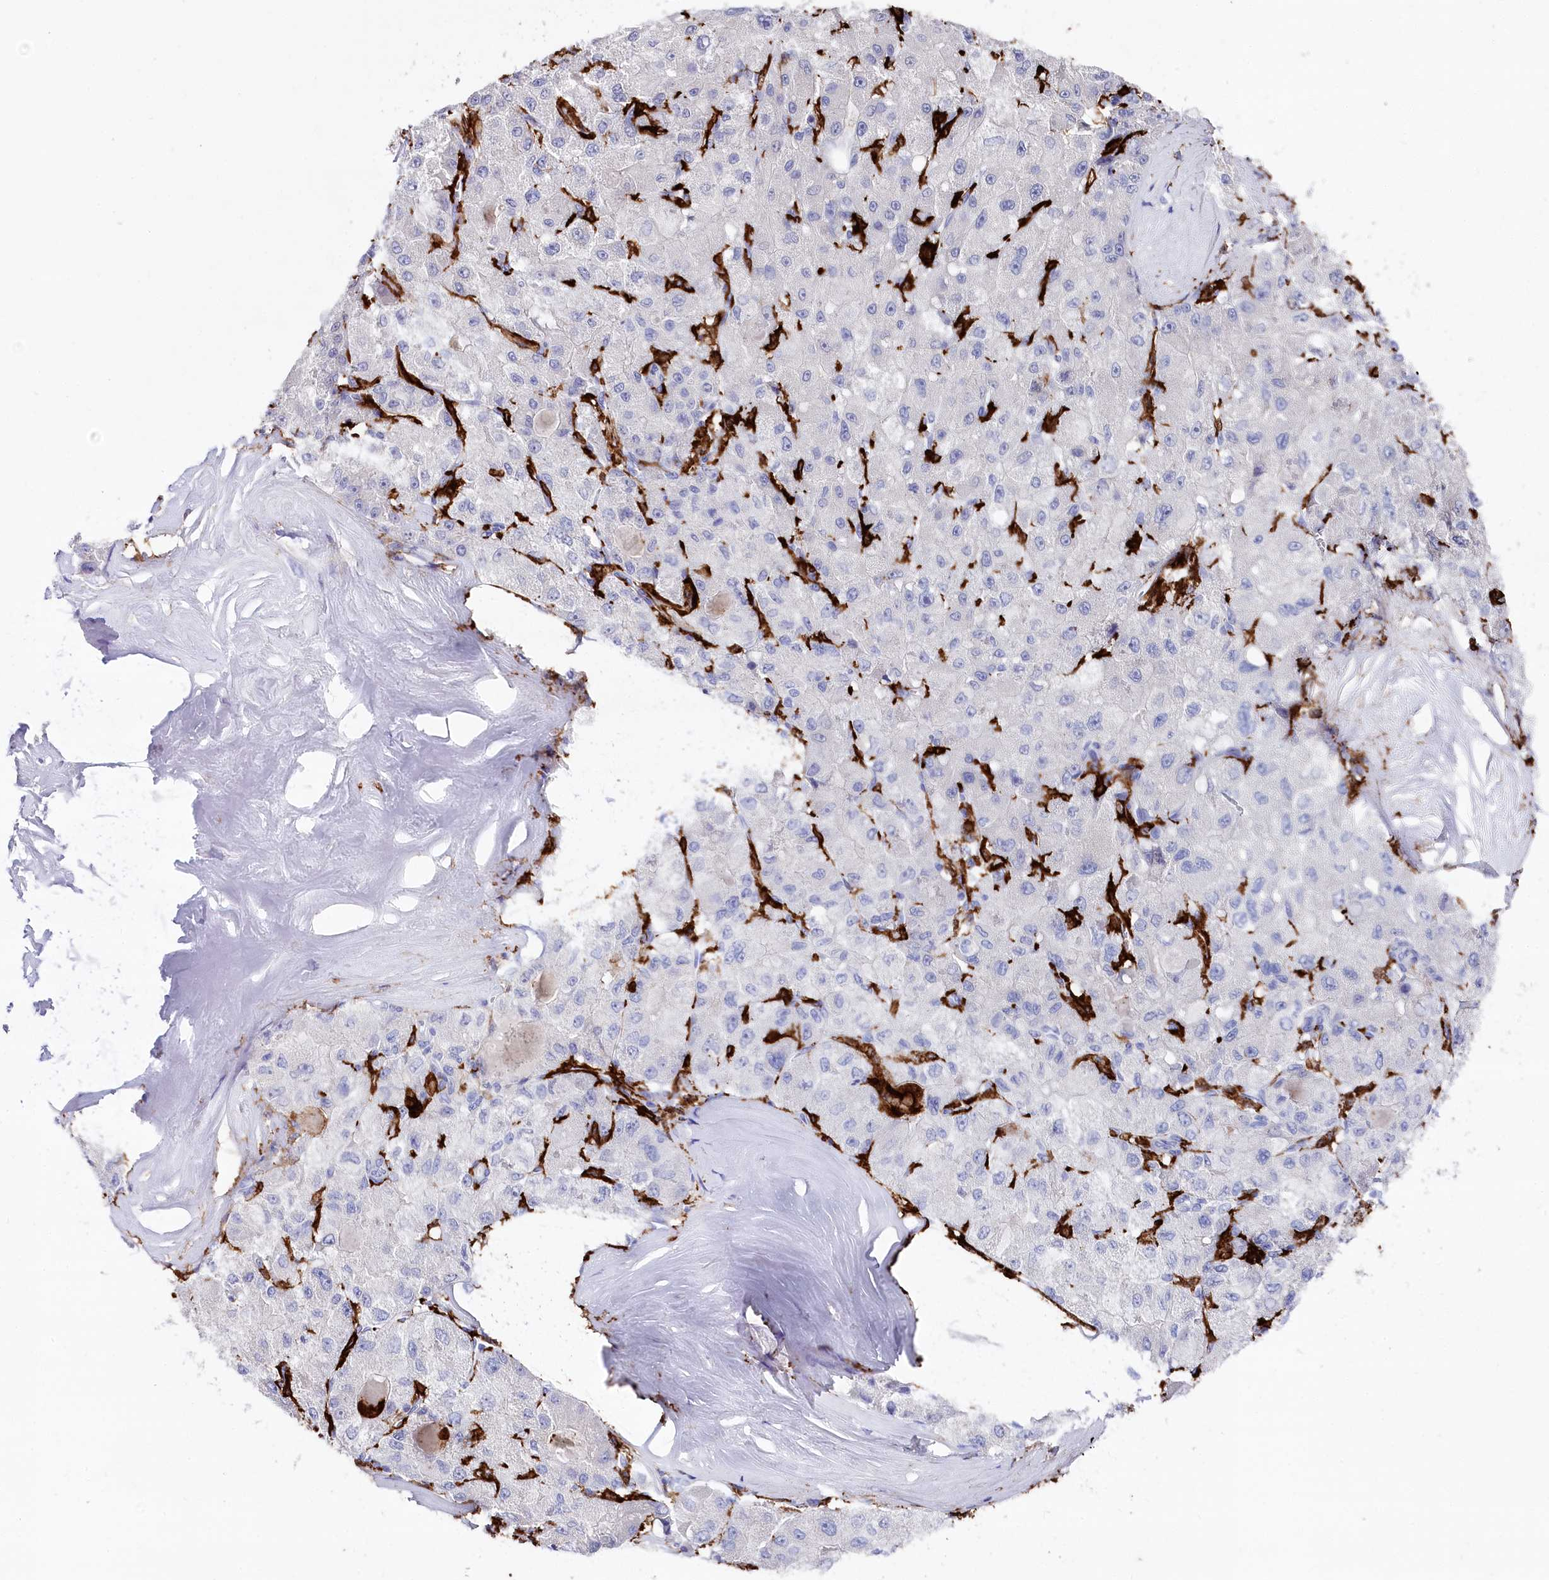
{"staining": {"intensity": "negative", "quantity": "none", "location": "none"}, "tissue": "liver cancer", "cell_type": "Tumor cells", "image_type": "cancer", "snomed": [{"axis": "morphology", "description": "Carcinoma, Hepatocellular, NOS"}, {"axis": "topography", "description": "Liver"}], "caption": "High power microscopy micrograph of an immunohistochemistry photomicrograph of hepatocellular carcinoma (liver), revealing no significant positivity in tumor cells. The staining was performed using DAB to visualize the protein expression in brown, while the nuclei were stained in blue with hematoxylin (Magnification: 20x).", "gene": "CLEC4M", "patient": {"sex": "male", "age": 80}}